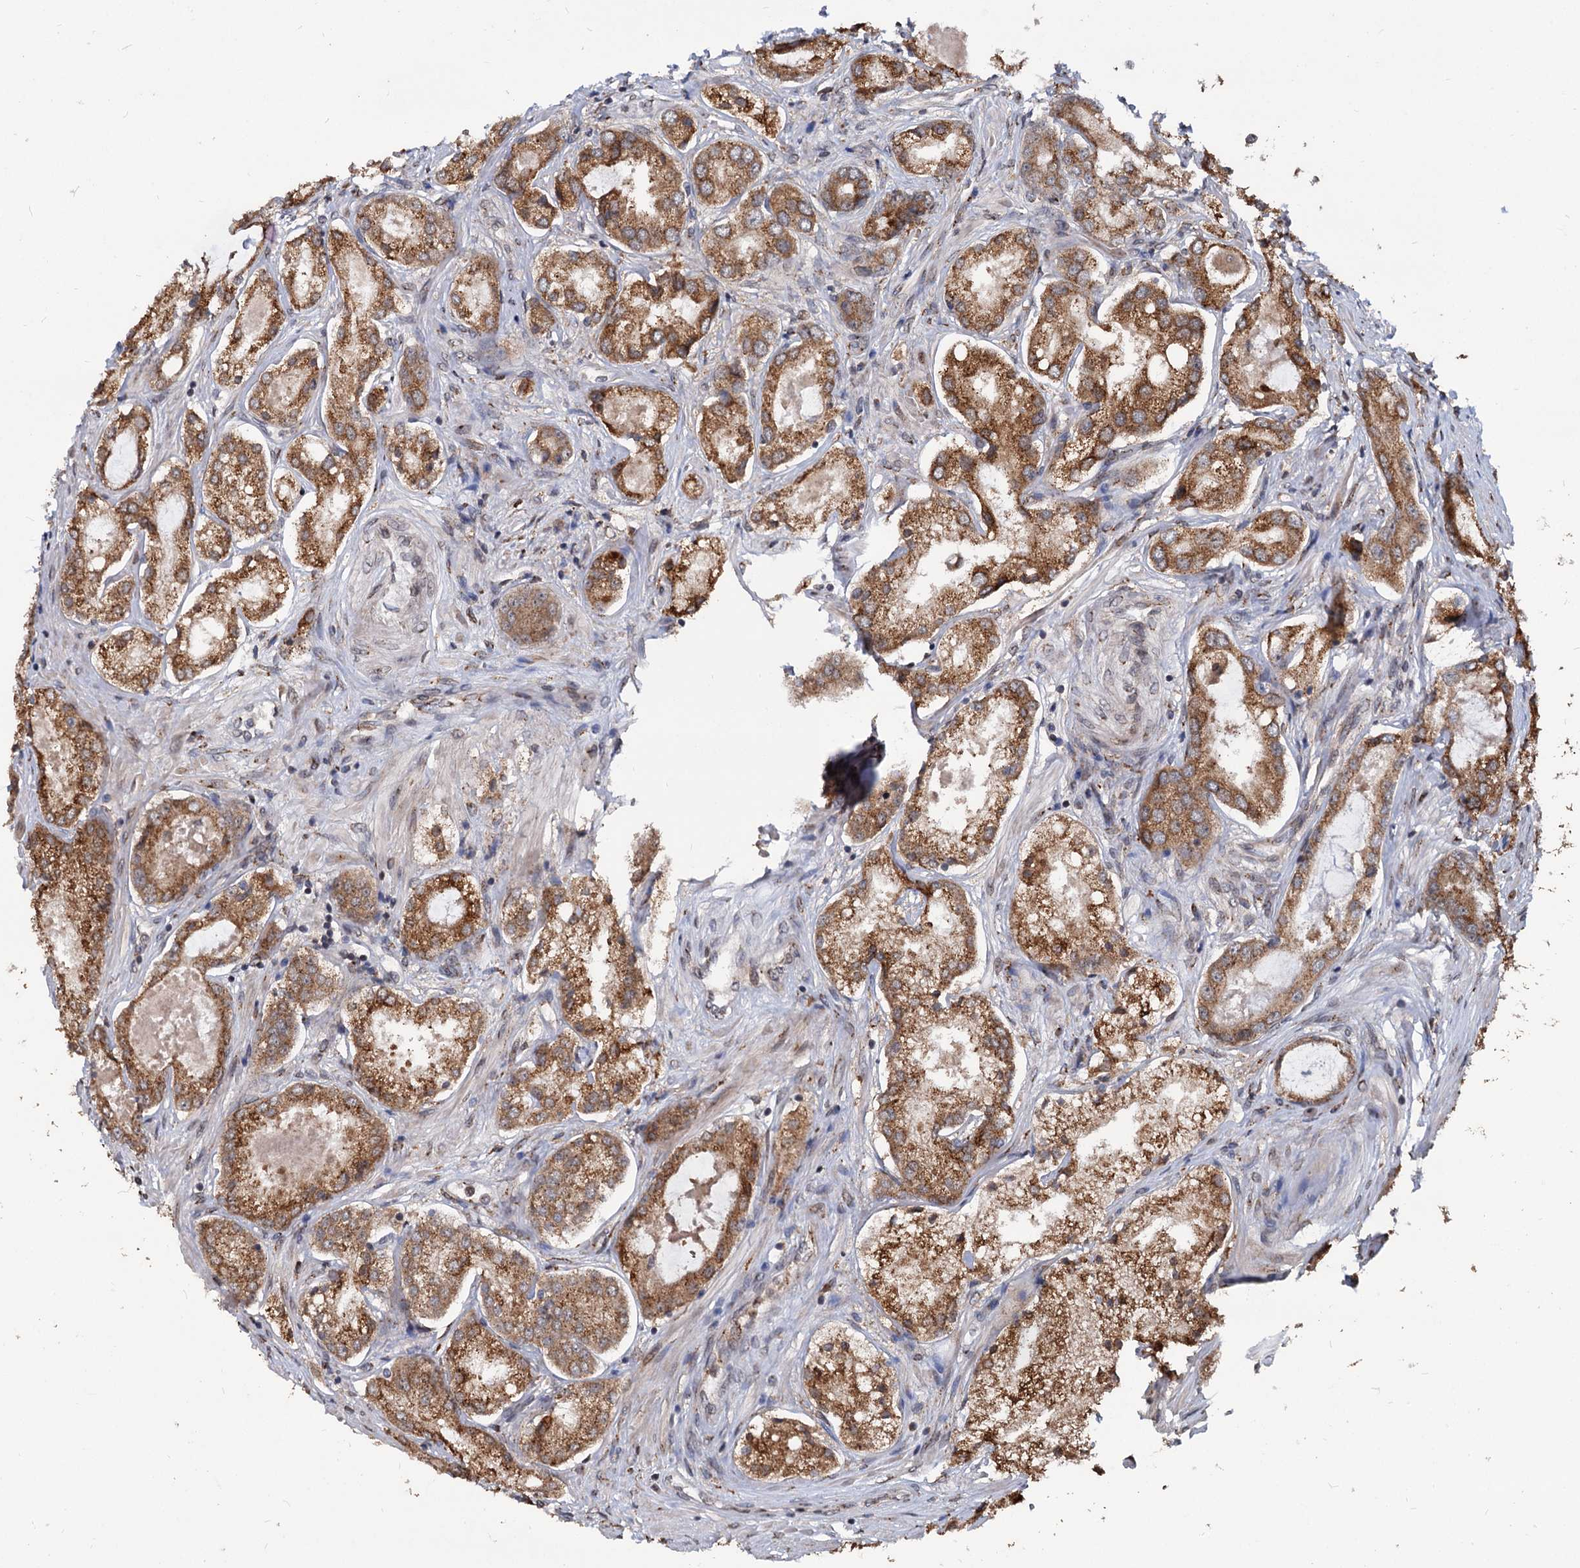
{"staining": {"intensity": "moderate", "quantity": ">75%", "location": "cytoplasmic/membranous"}, "tissue": "prostate cancer", "cell_type": "Tumor cells", "image_type": "cancer", "snomed": [{"axis": "morphology", "description": "Adenocarcinoma, Low grade"}, {"axis": "topography", "description": "Prostate"}], "caption": "Immunohistochemical staining of human prostate cancer exhibits moderate cytoplasmic/membranous protein staining in approximately >75% of tumor cells. The staining is performed using DAB (3,3'-diaminobenzidine) brown chromogen to label protein expression. The nuclei are counter-stained blue using hematoxylin.", "gene": "SAAL1", "patient": {"sex": "male", "age": 68}}